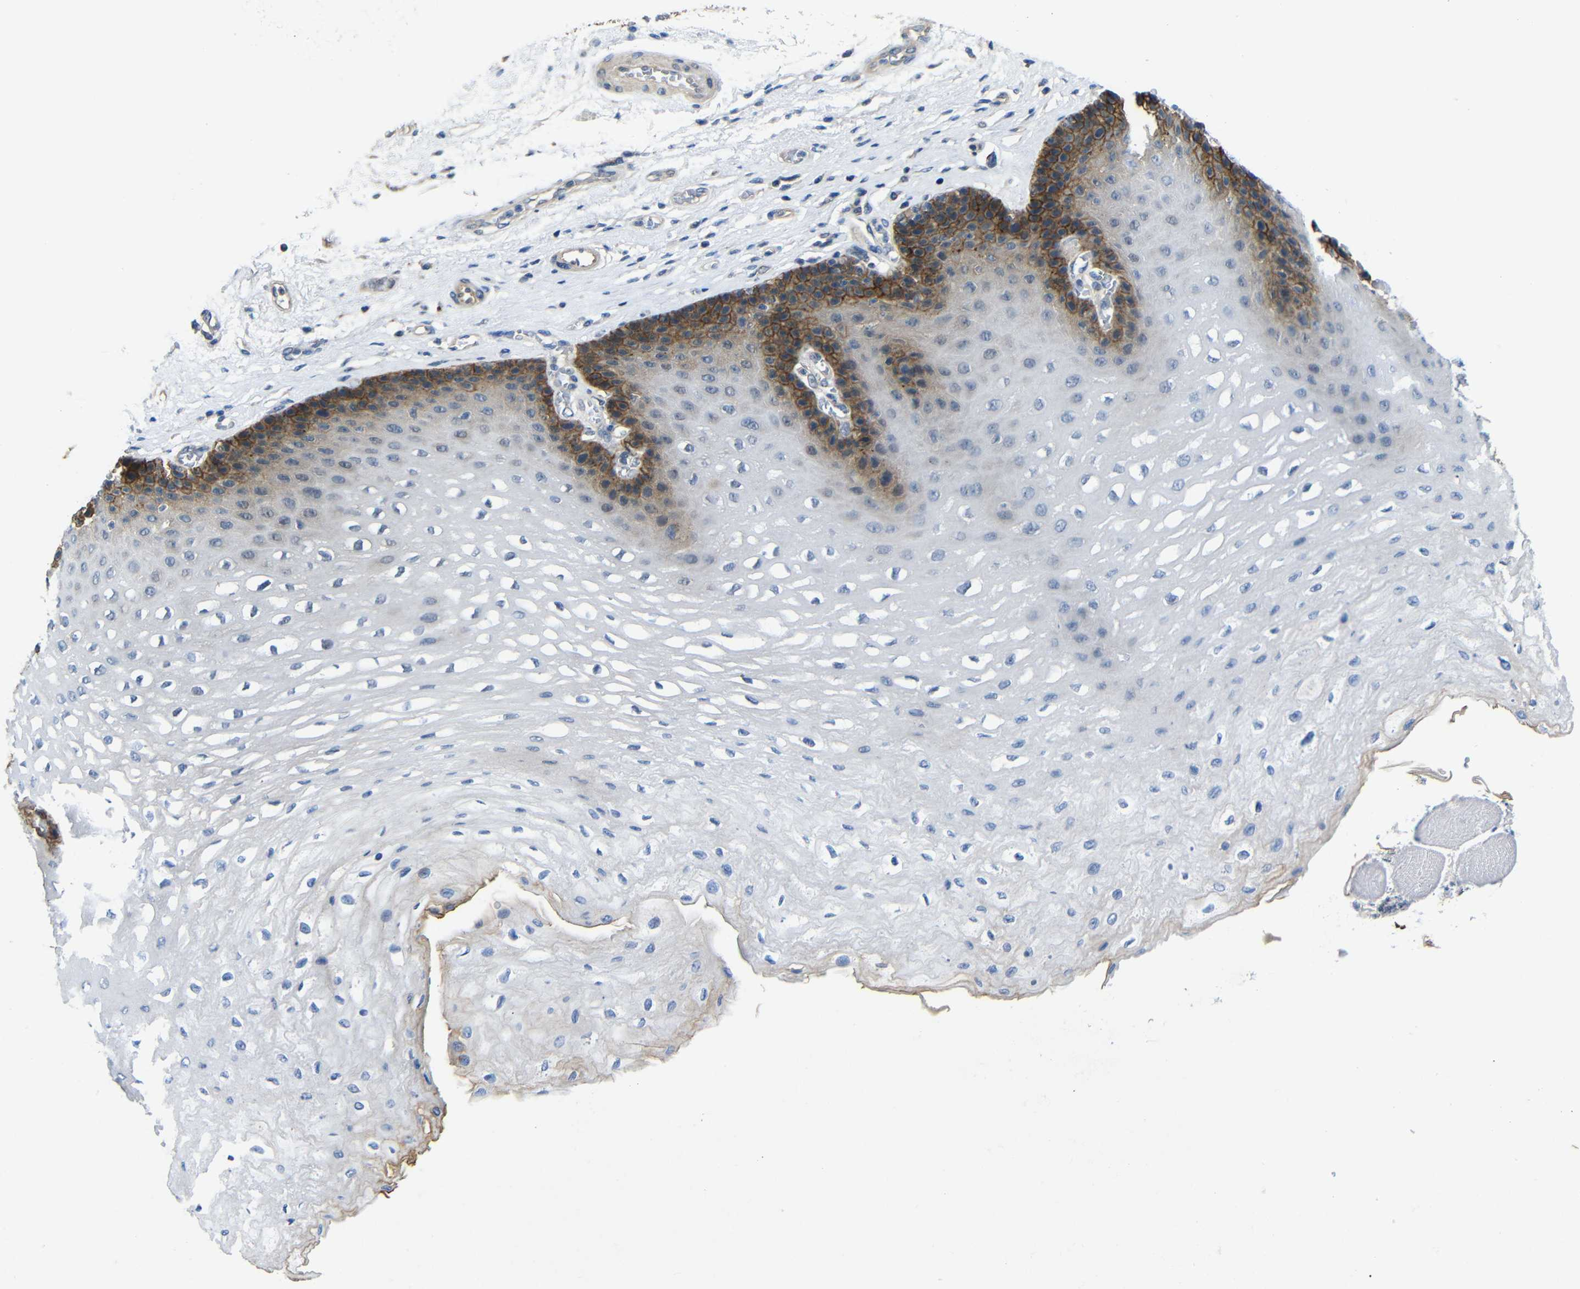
{"staining": {"intensity": "strong", "quantity": "<25%", "location": "cytoplasmic/membranous"}, "tissue": "esophagus", "cell_type": "Squamous epithelial cells", "image_type": "normal", "snomed": [{"axis": "morphology", "description": "Normal tissue, NOS"}, {"axis": "topography", "description": "Esophagus"}], "caption": "Brown immunohistochemical staining in normal human esophagus exhibits strong cytoplasmic/membranous positivity in about <25% of squamous epithelial cells. (Stains: DAB (3,3'-diaminobenzidine) in brown, nuclei in blue, Microscopy: brightfield microscopy at high magnification).", "gene": "ZNF90", "patient": {"sex": "female", "age": 72}}